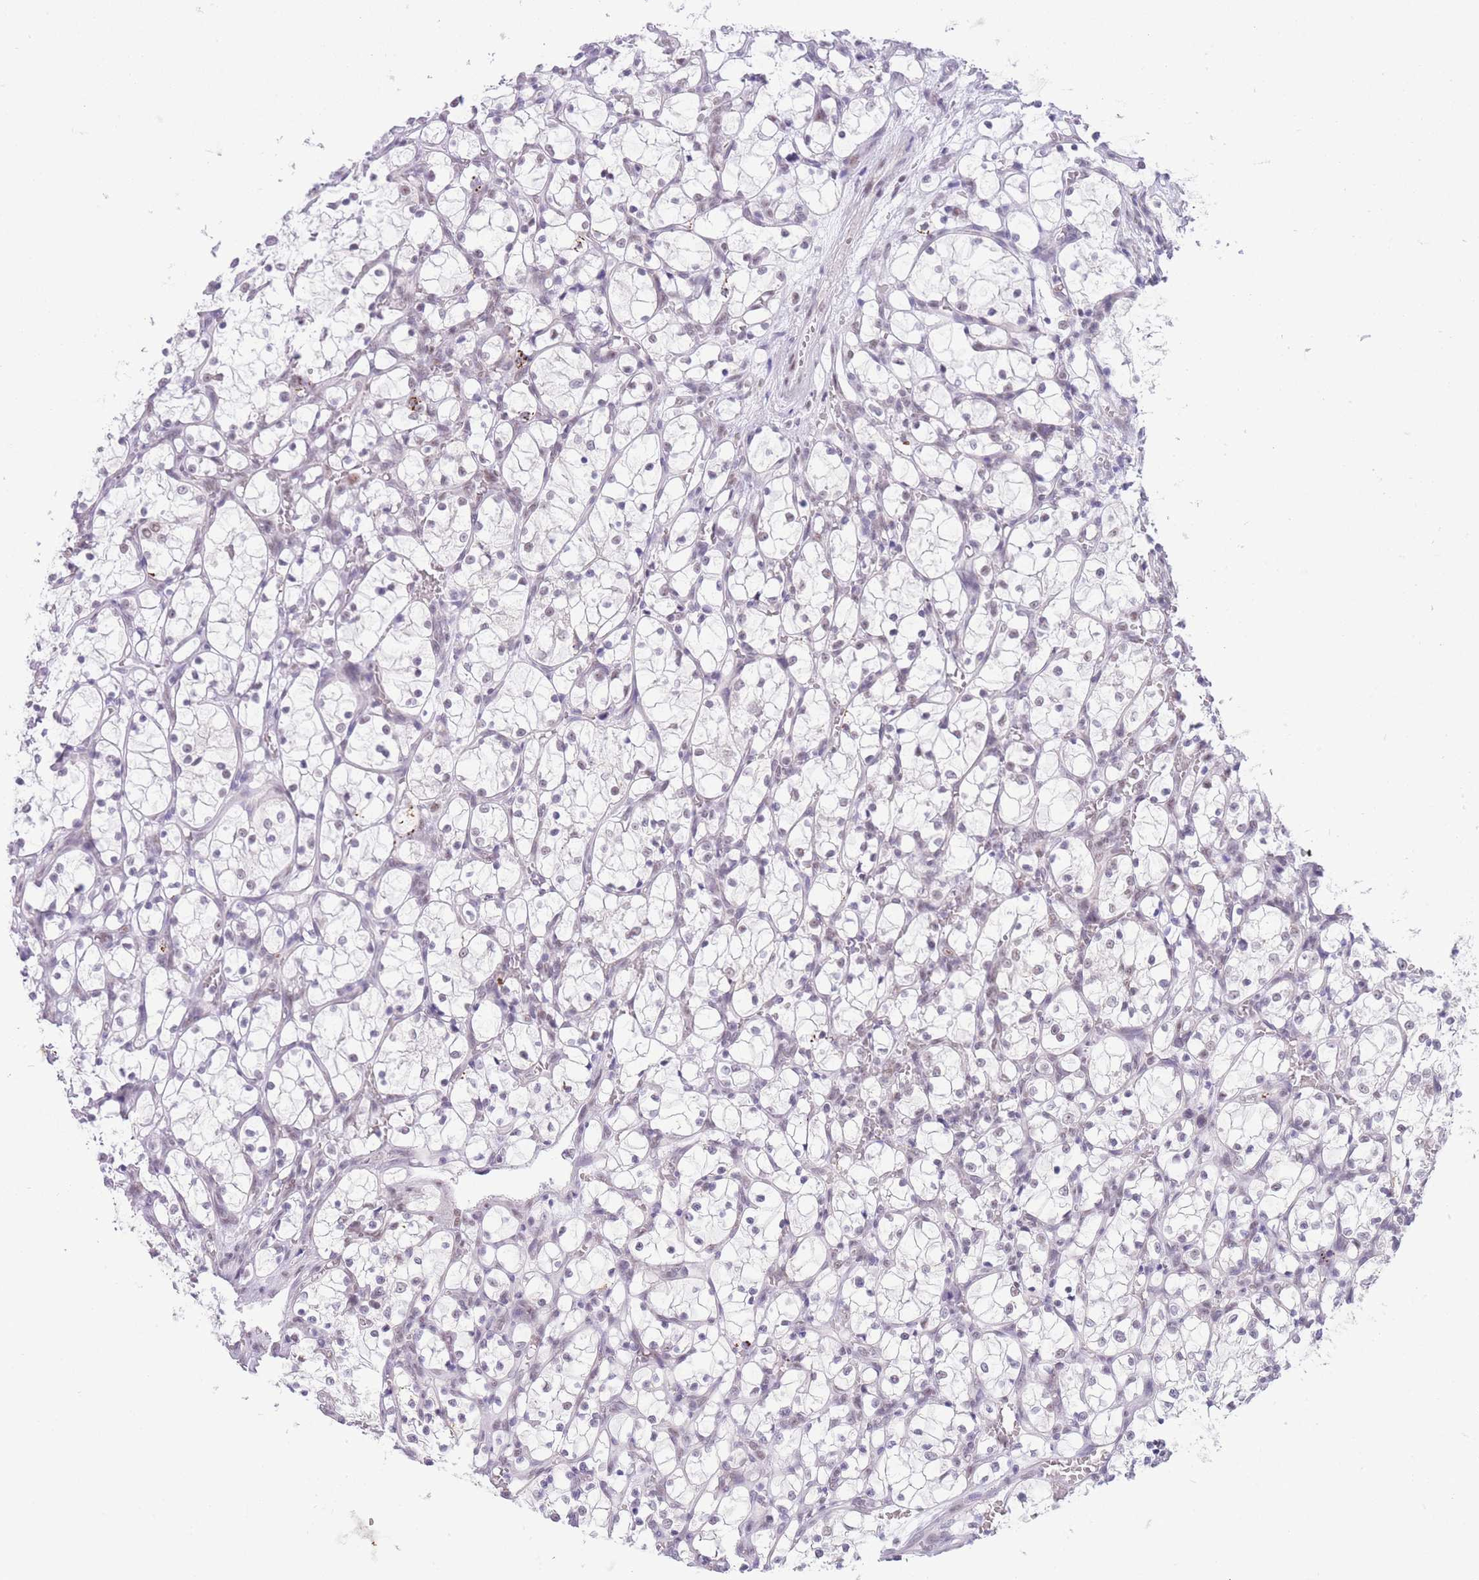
{"staining": {"intensity": "negative", "quantity": "none", "location": "none"}, "tissue": "renal cancer", "cell_type": "Tumor cells", "image_type": "cancer", "snomed": [{"axis": "morphology", "description": "Adenocarcinoma, NOS"}, {"axis": "topography", "description": "Kidney"}], "caption": "Histopathology image shows no protein staining in tumor cells of renal adenocarcinoma tissue.", "gene": "CYP2B6", "patient": {"sex": "female", "age": 69}}